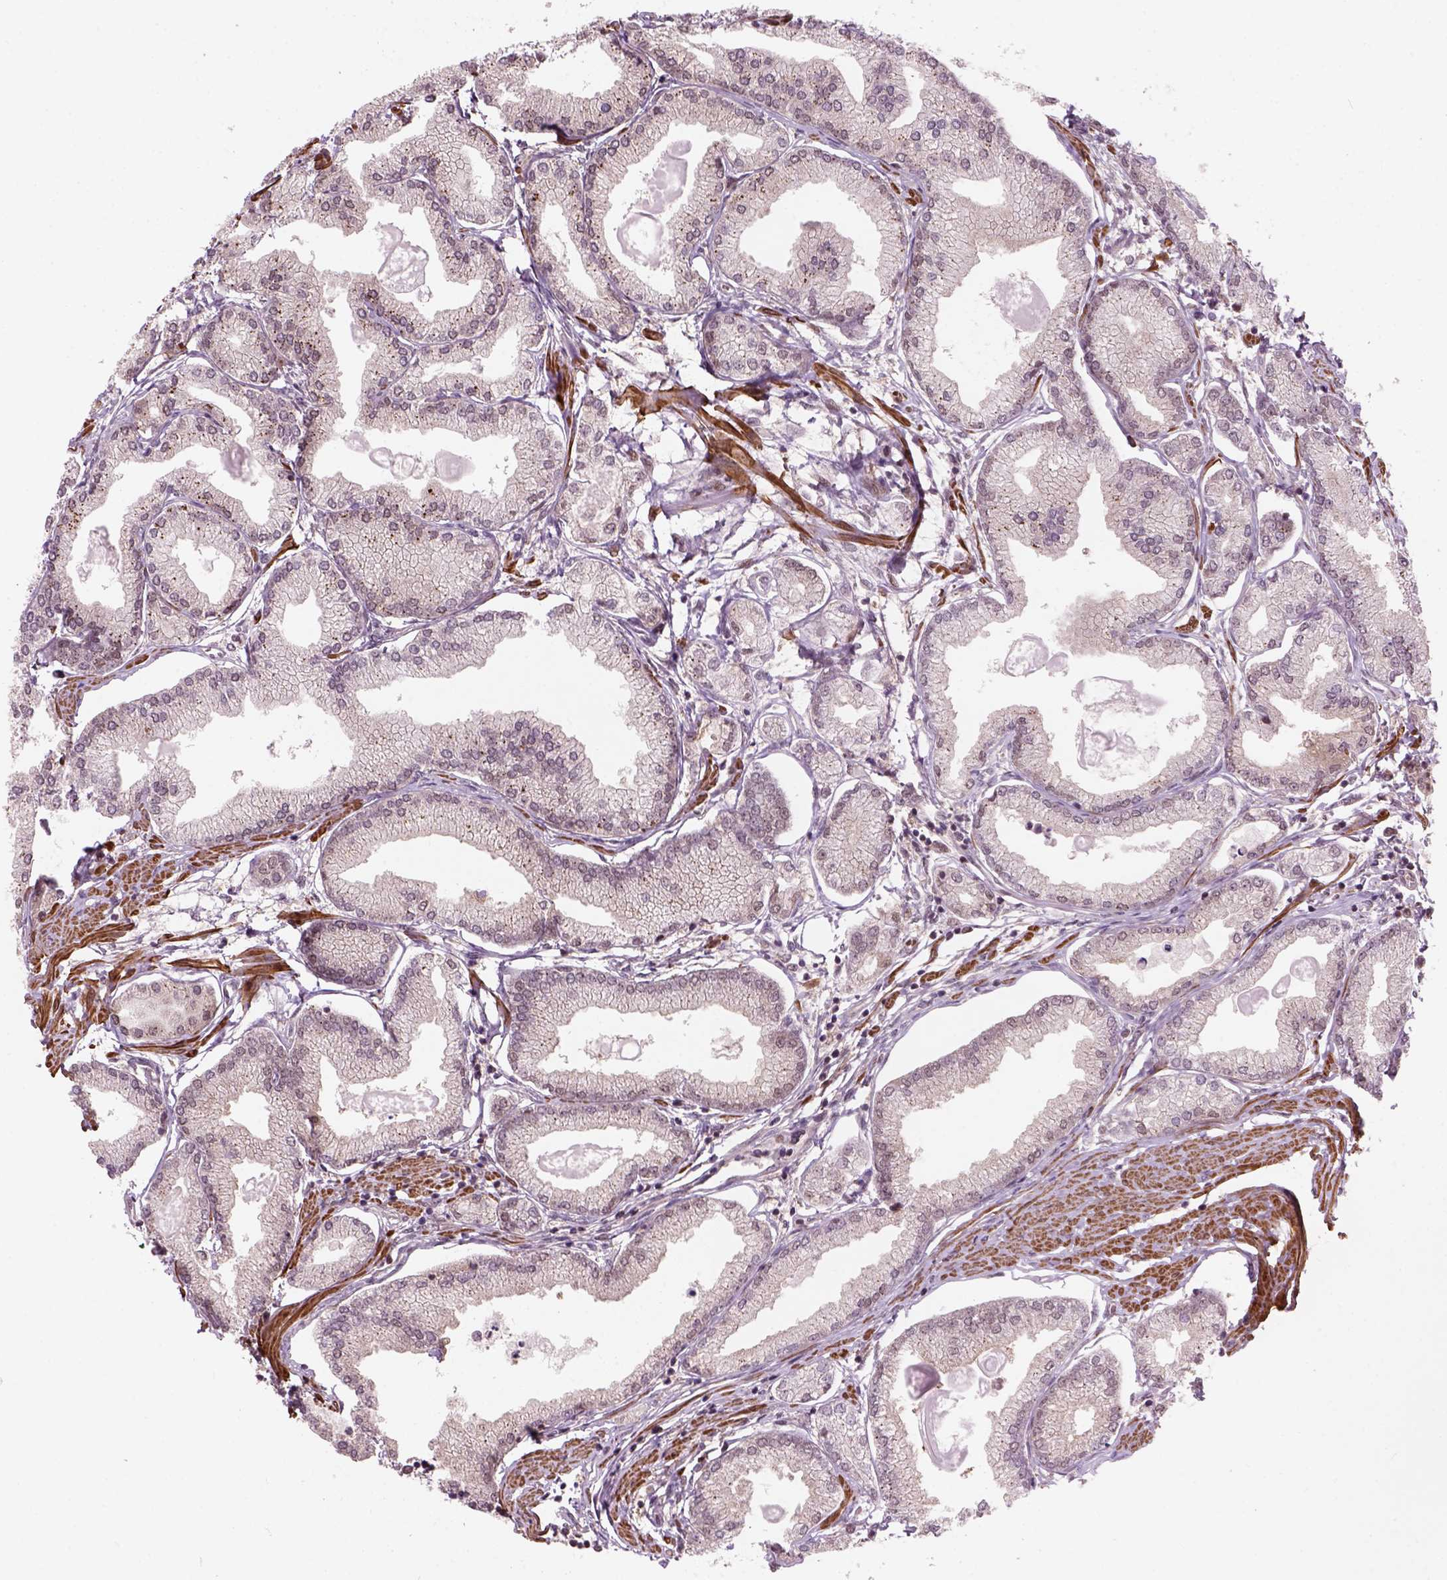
{"staining": {"intensity": "weak", "quantity": "<25%", "location": "cytoplasmic/membranous,nuclear"}, "tissue": "prostate cancer", "cell_type": "Tumor cells", "image_type": "cancer", "snomed": [{"axis": "morphology", "description": "Adenocarcinoma, High grade"}, {"axis": "topography", "description": "Prostate"}], "caption": "The immunohistochemistry (IHC) photomicrograph has no significant expression in tumor cells of prostate adenocarcinoma (high-grade) tissue. (Brightfield microscopy of DAB IHC at high magnification).", "gene": "PSMD11", "patient": {"sex": "male", "age": 68}}